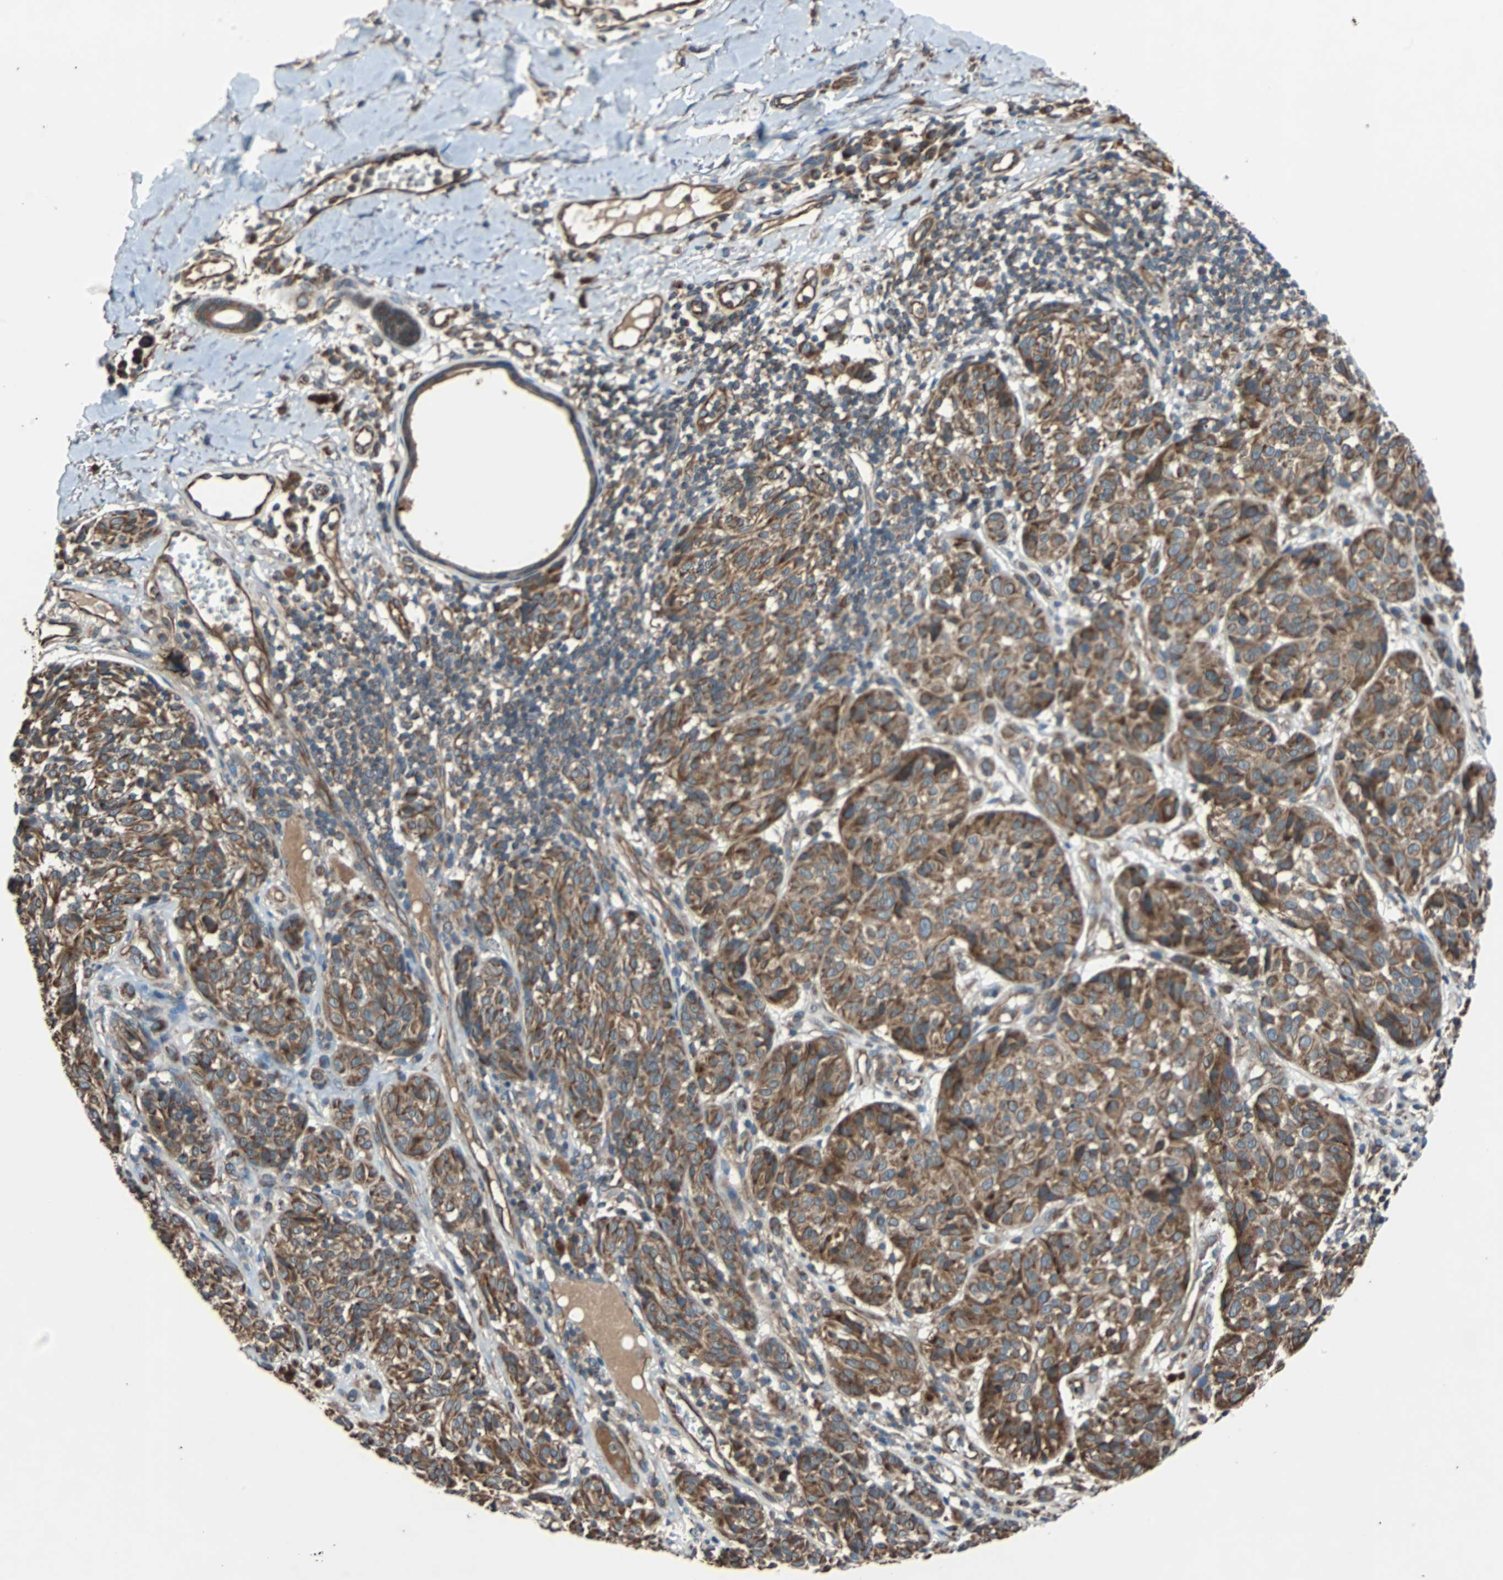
{"staining": {"intensity": "moderate", "quantity": ">75%", "location": "cytoplasmic/membranous"}, "tissue": "melanoma", "cell_type": "Tumor cells", "image_type": "cancer", "snomed": [{"axis": "morphology", "description": "Malignant melanoma, NOS"}, {"axis": "topography", "description": "Skin"}], "caption": "Tumor cells show medium levels of moderate cytoplasmic/membranous expression in approximately >75% of cells in human melanoma.", "gene": "ACTR3", "patient": {"sex": "female", "age": 46}}